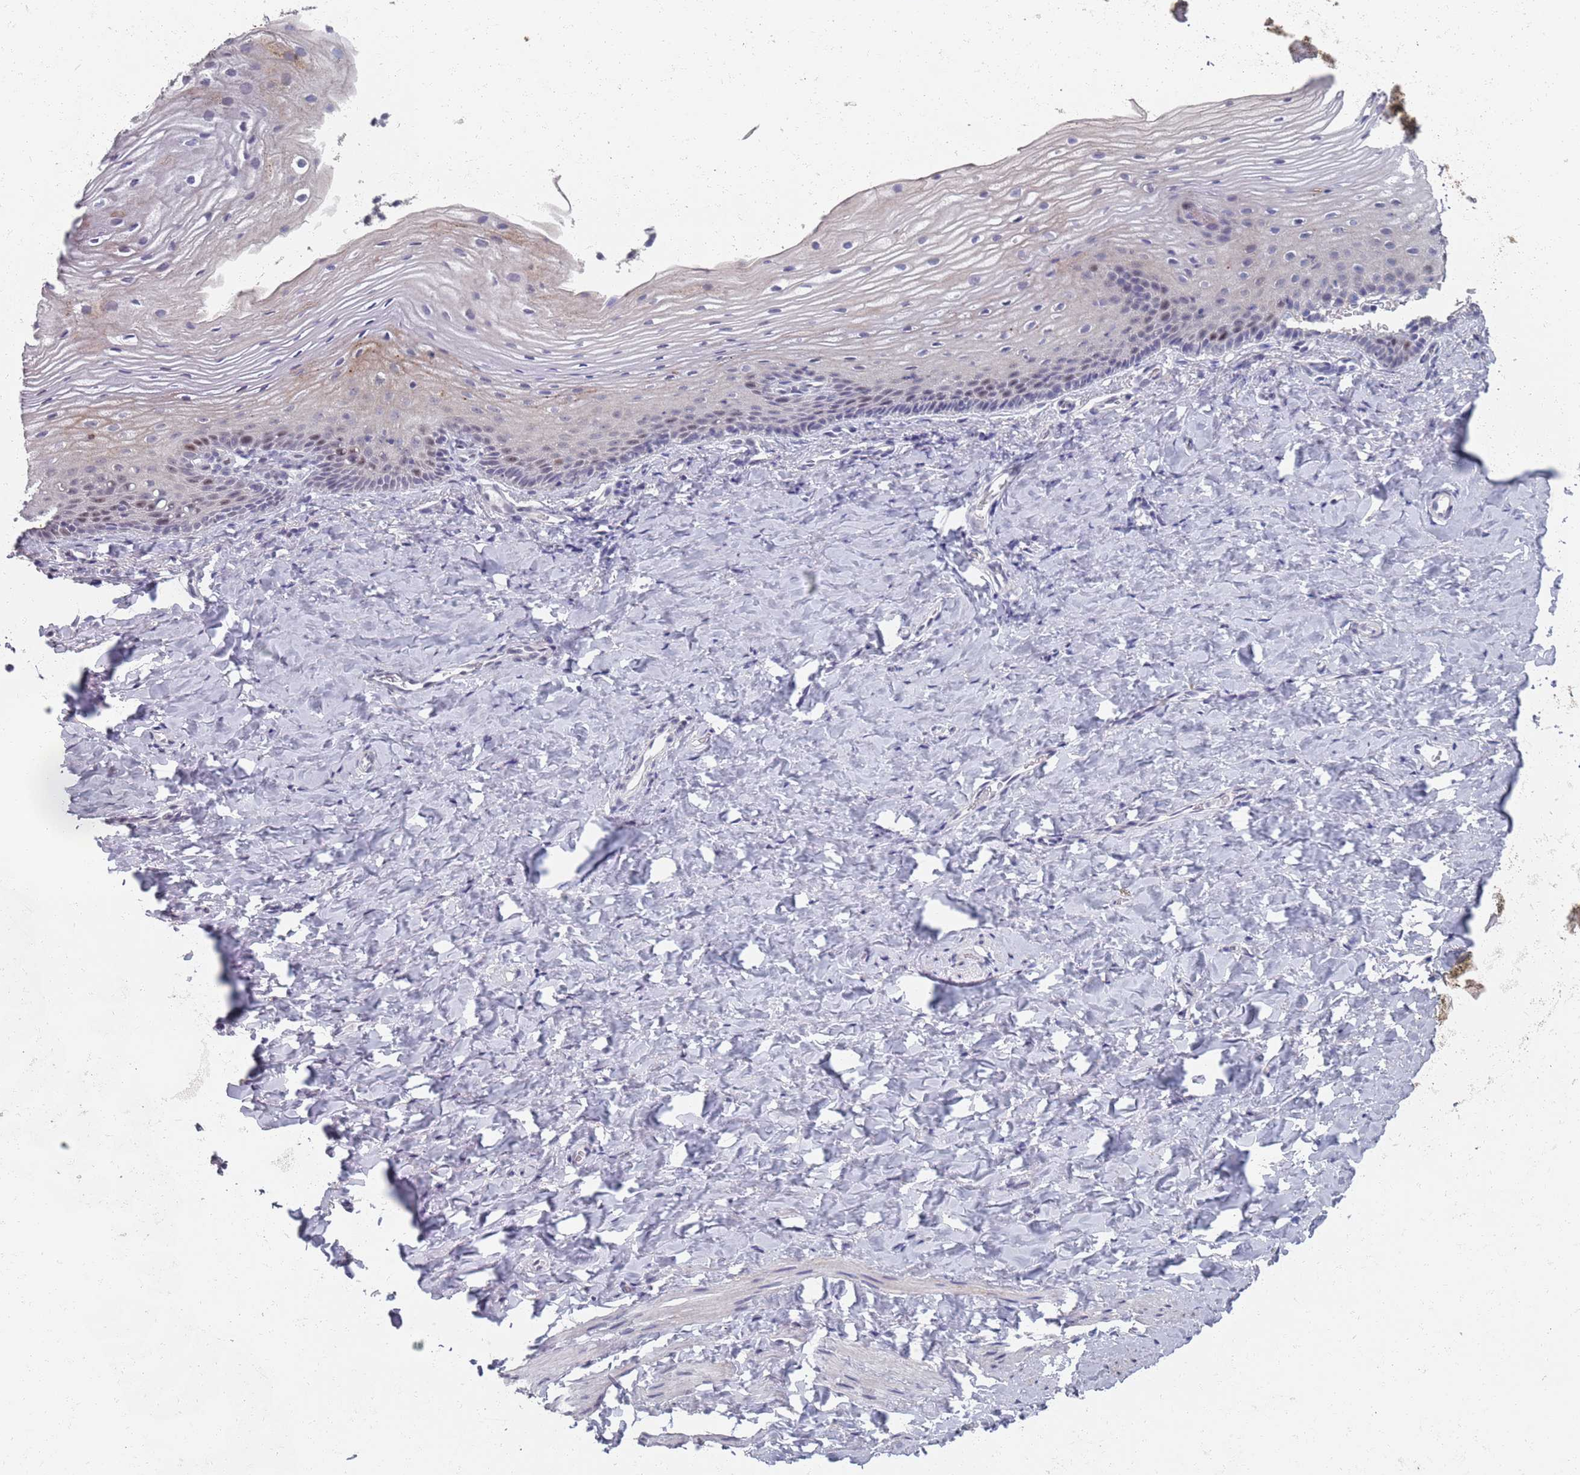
{"staining": {"intensity": "moderate", "quantity": "<25%", "location": "cytoplasmic/membranous,nuclear"}, "tissue": "vagina", "cell_type": "Squamous epithelial cells", "image_type": "normal", "snomed": [{"axis": "morphology", "description": "Normal tissue, NOS"}, {"axis": "topography", "description": "Vagina"}], "caption": "Immunohistochemical staining of normal human vagina reveals low levels of moderate cytoplasmic/membranous,nuclear positivity in about <25% of squamous epithelial cells.", "gene": "SAMD1", "patient": {"sex": "female", "age": 60}}